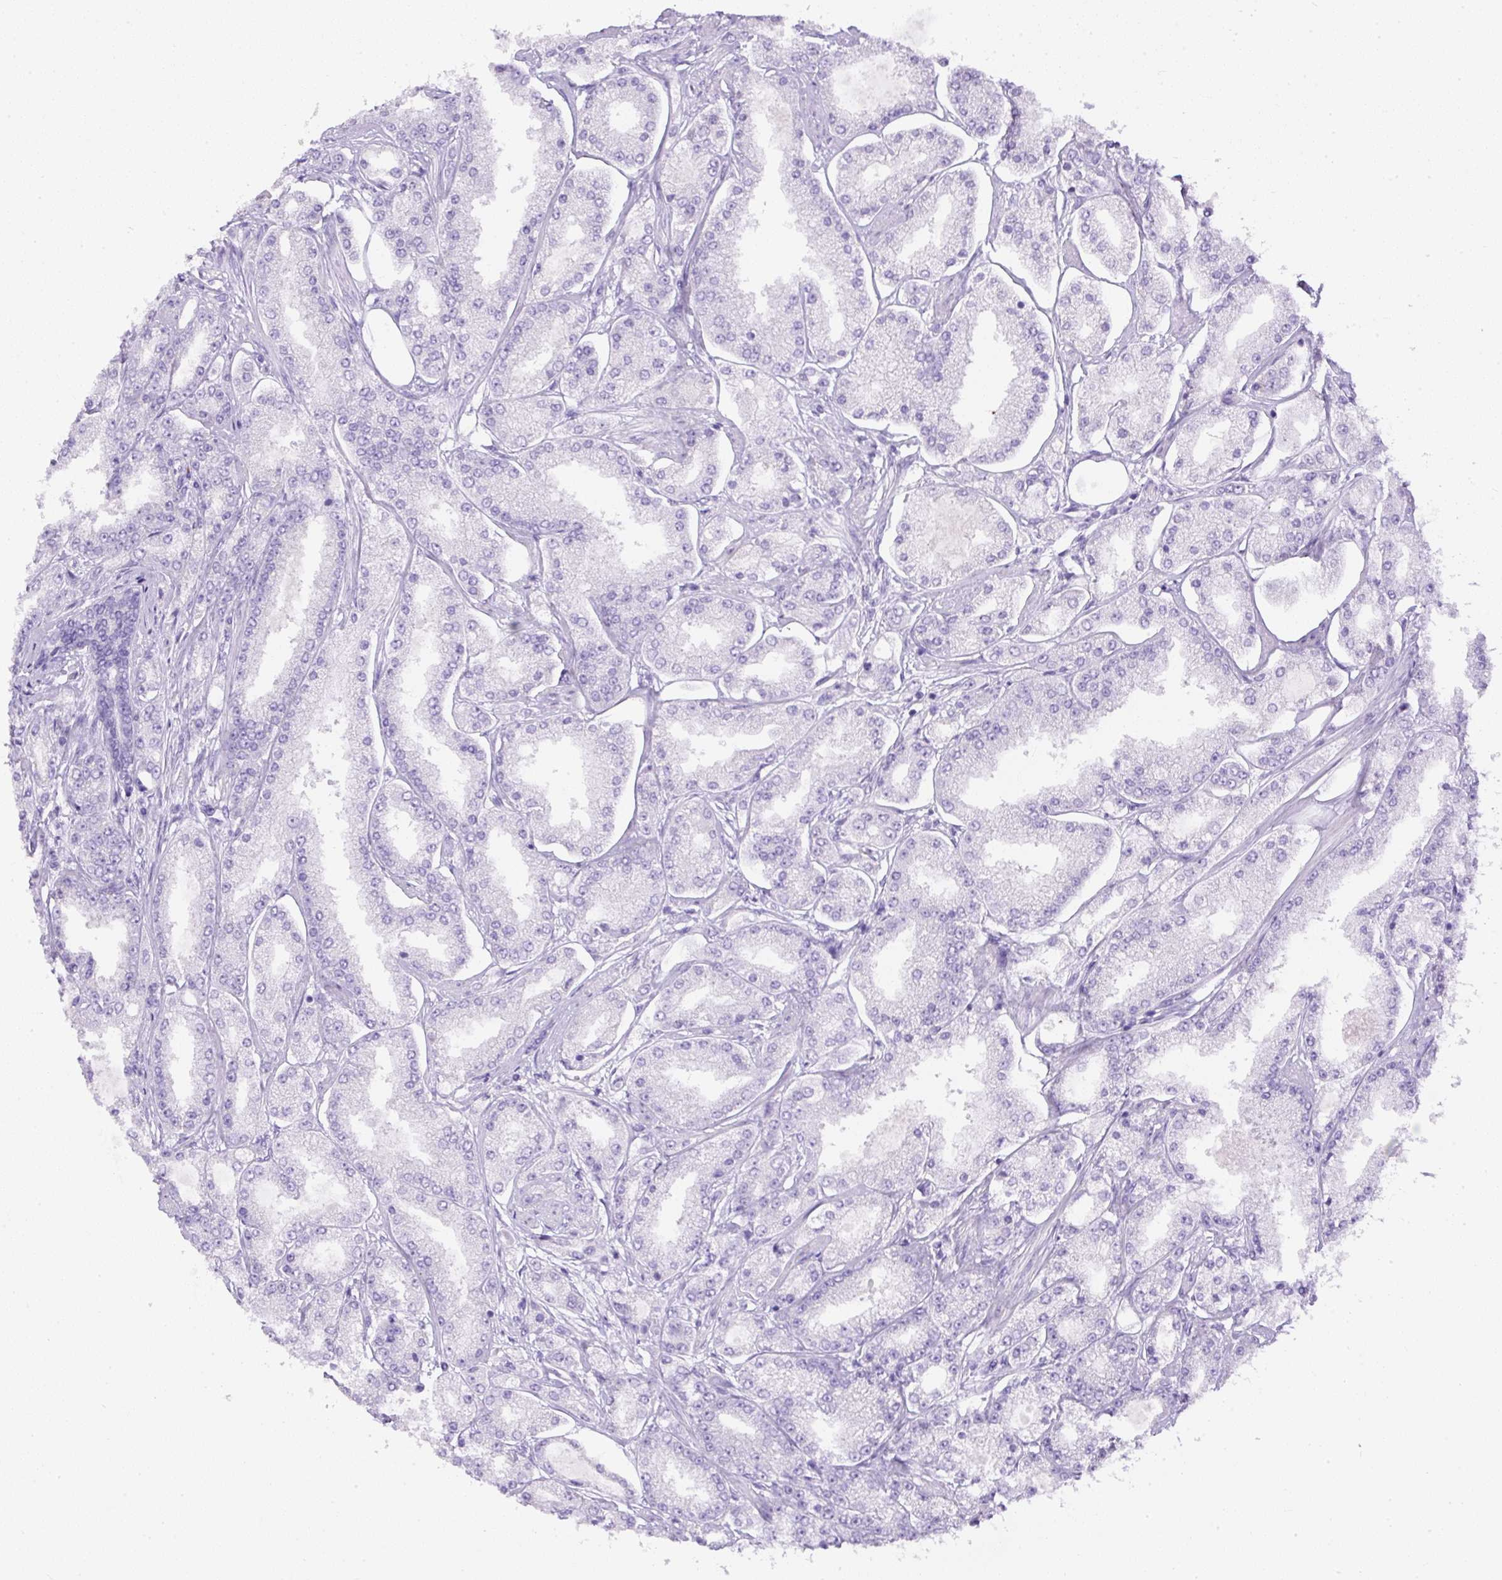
{"staining": {"intensity": "negative", "quantity": "none", "location": "none"}, "tissue": "prostate cancer", "cell_type": "Tumor cells", "image_type": "cancer", "snomed": [{"axis": "morphology", "description": "Adenocarcinoma, High grade"}, {"axis": "topography", "description": "Prostate"}], "caption": "Immunohistochemistry (IHC) of high-grade adenocarcinoma (prostate) demonstrates no positivity in tumor cells.", "gene": "DAPK1", "patient": {"sex": "male", "age": 69}}